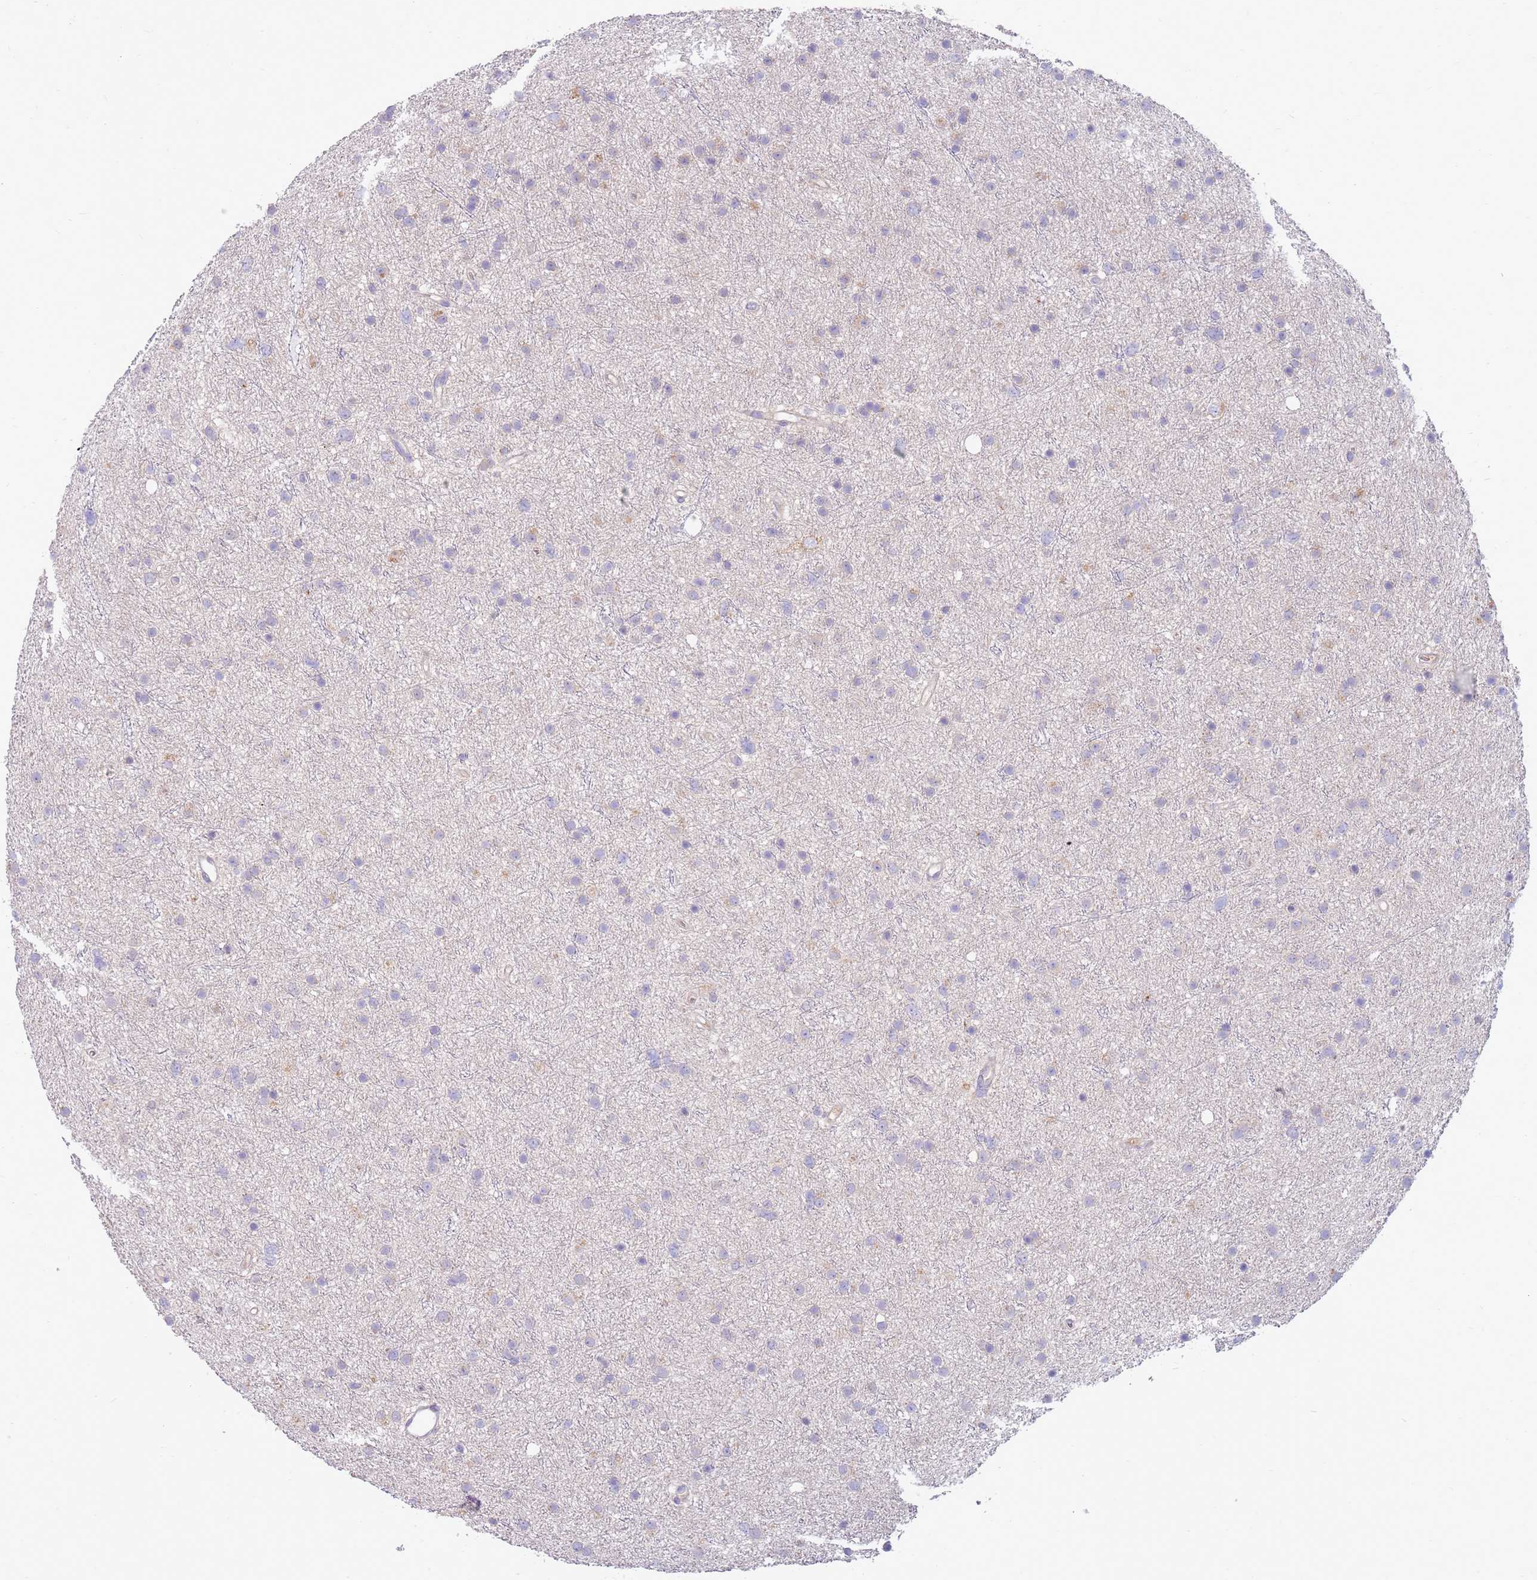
{"staining": {"intensity": "negative", "quantity": "none", "location": "none"}, "tissue": "glioma", "cell_type": "Tumor cells", "image_type": "cancer", "snomed": [{"axis": "morphology", "description": "Glioma, malignant, Low grade"}, {"axis": "topography", "description": "Cerebral cortex"}], "caption": "Tumor cells show no significant protein staining in low-grade glioma (malignant).", "gene": "SLC44A4", "patient": {"sex": "female", "age": 39}}